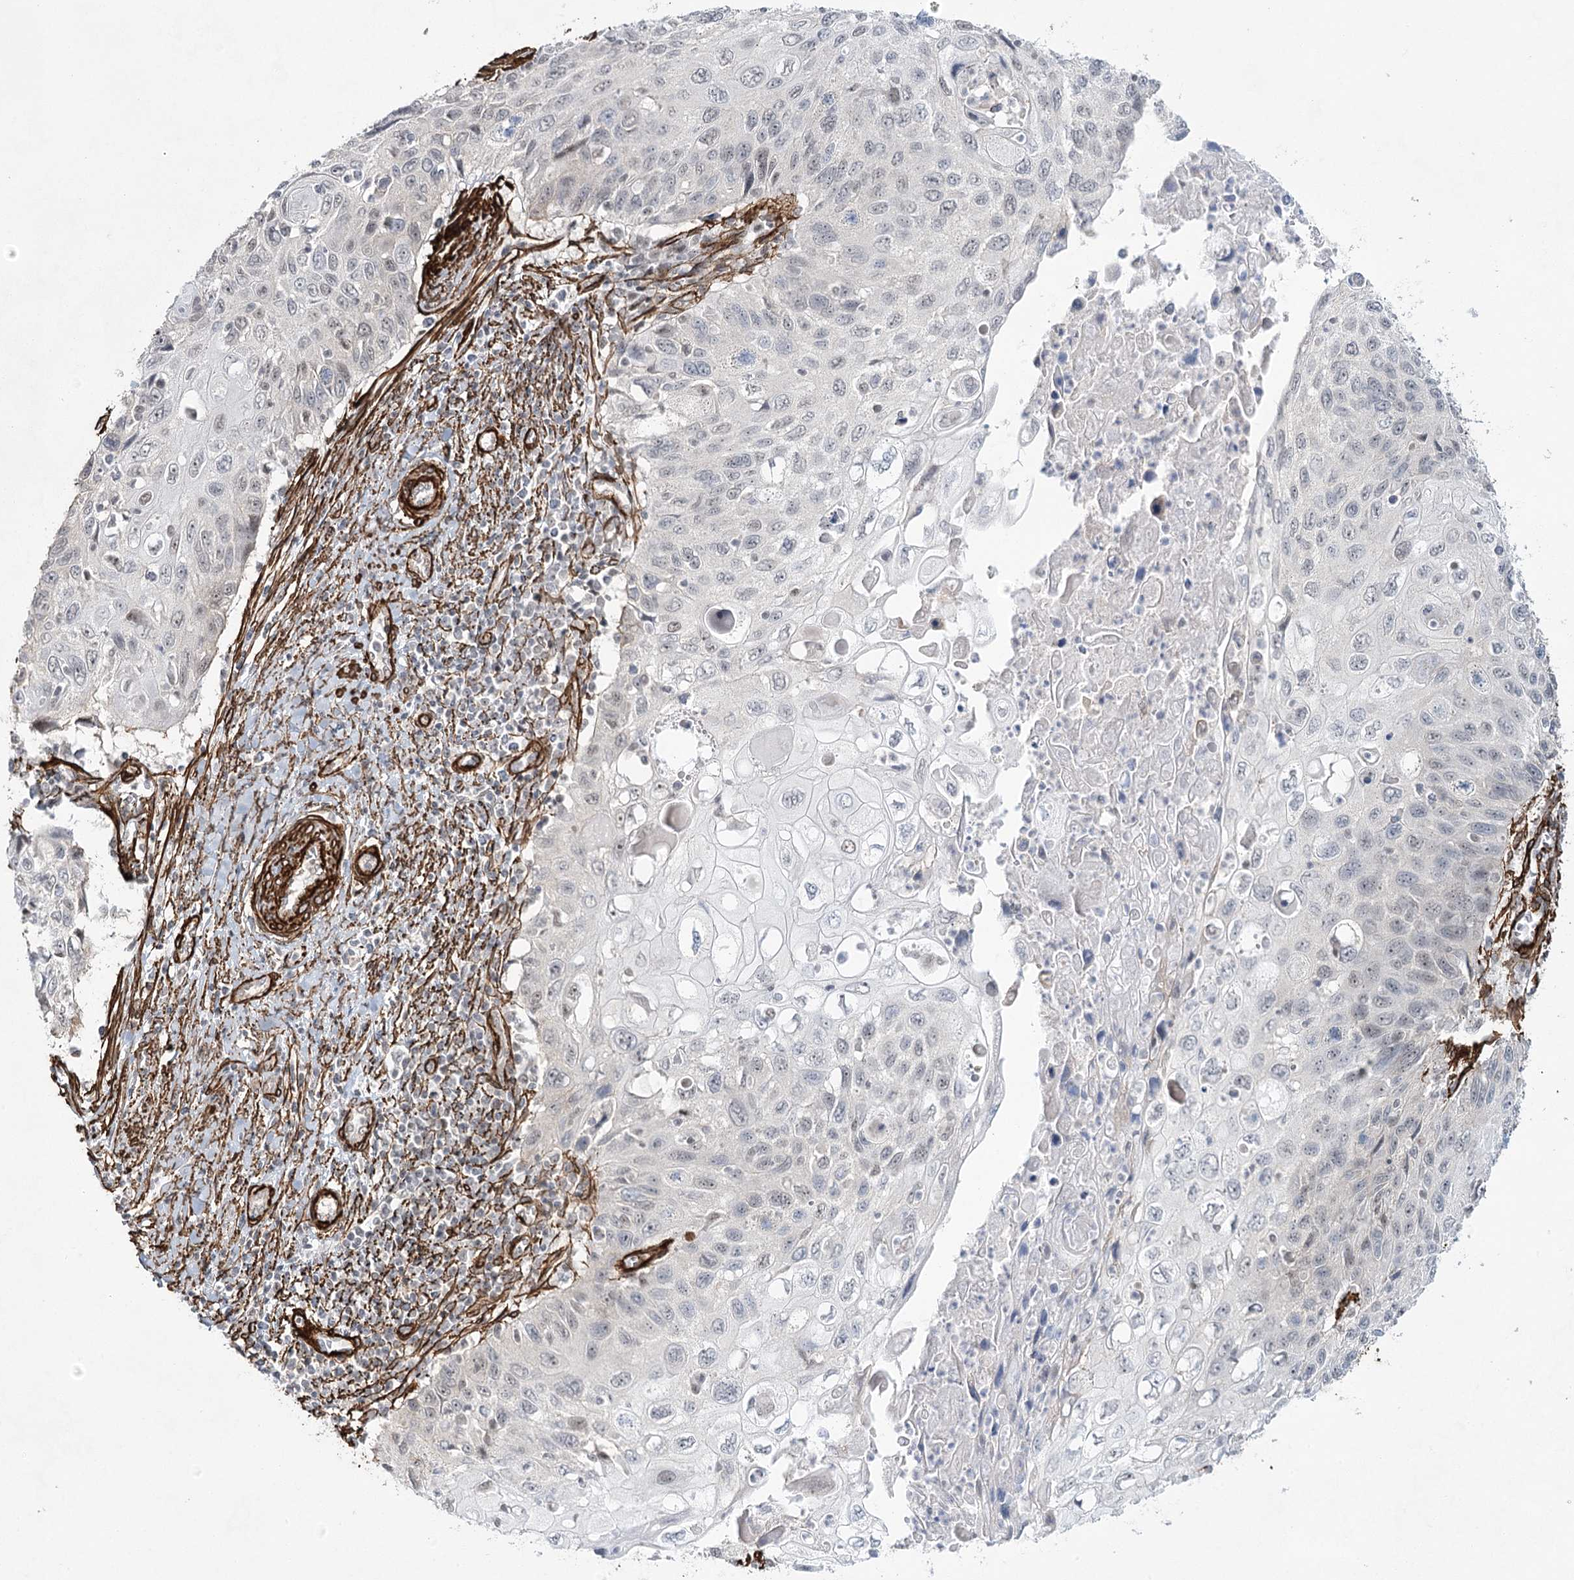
{"staining": {"intensity": "negative", "quantity": "none", "location": "none"}, "tissue": "cervical cancer", "cell_type": "Tumor cells", "image_type": "cancer", "snomed": [{"axis": "morphology", "description": "Squamous cell carcinoma, NOS"}, {"axis": "topography", "description": "Cervix"}], "caption": "Tumor cells are negative for brown protein staining in squamous cell carcinoma (cervical).", "gene": "CWF19L1", "patient": {"sex": "female", "age": 70}}